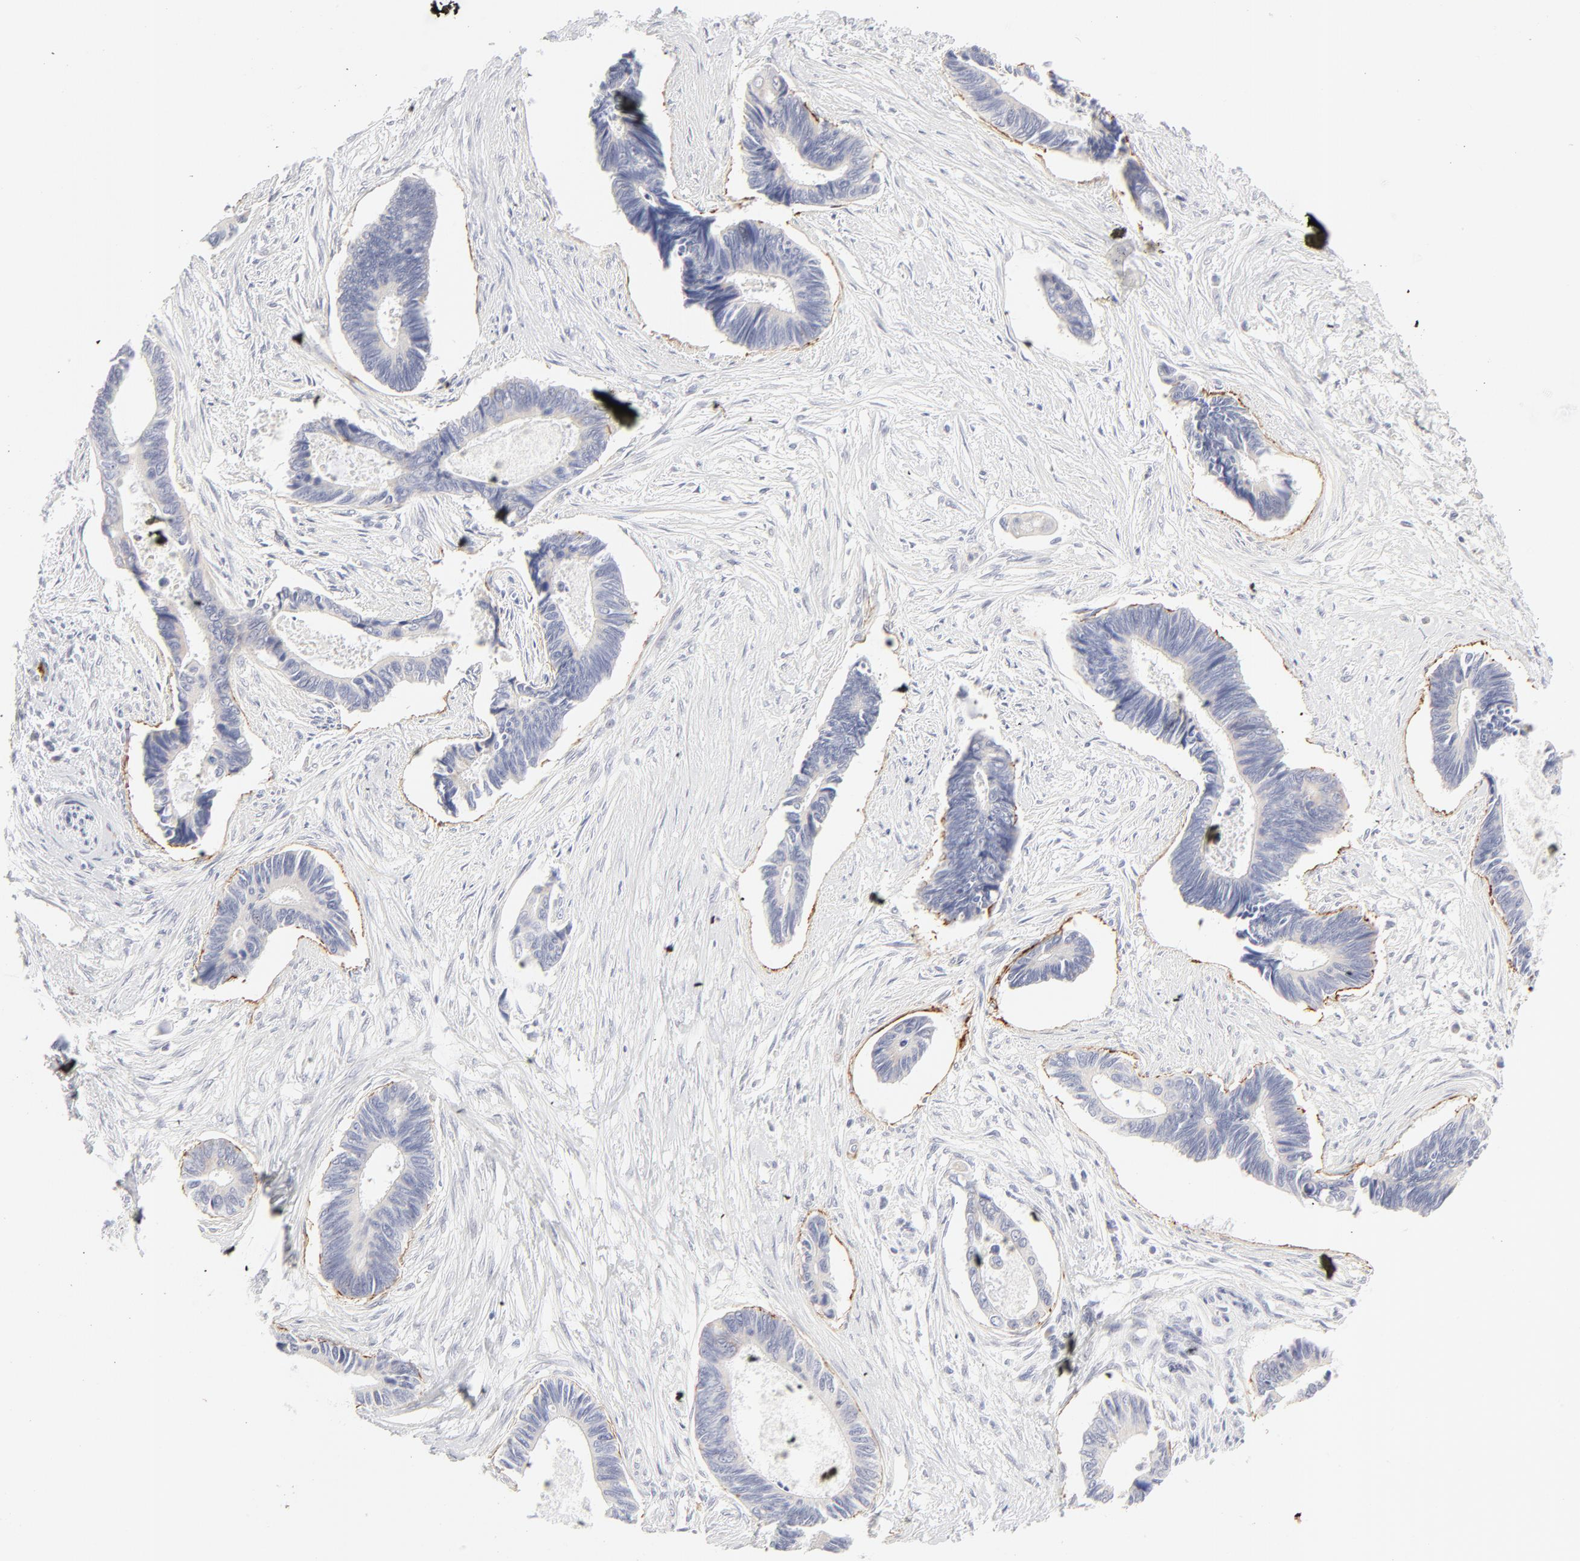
{"staining": {"intensity": "negative", "quantity": "none", "location": "none"}, "tissue": "pancreatic cancer", "cell_type": "Tumor cells", "image_type": "cancer", "snomed": [{"axis": "morphology", "description": "Adenocarcinoma, NOS"}, {"axis": "topography", "description": "Pancreas"}], "caption": "Pancreatic cancer was stained to show a protein in brown. There is no significant positivity in tumor cells.", "gene": "NPNT", "patient": {"sex": "female", "age": 70}}